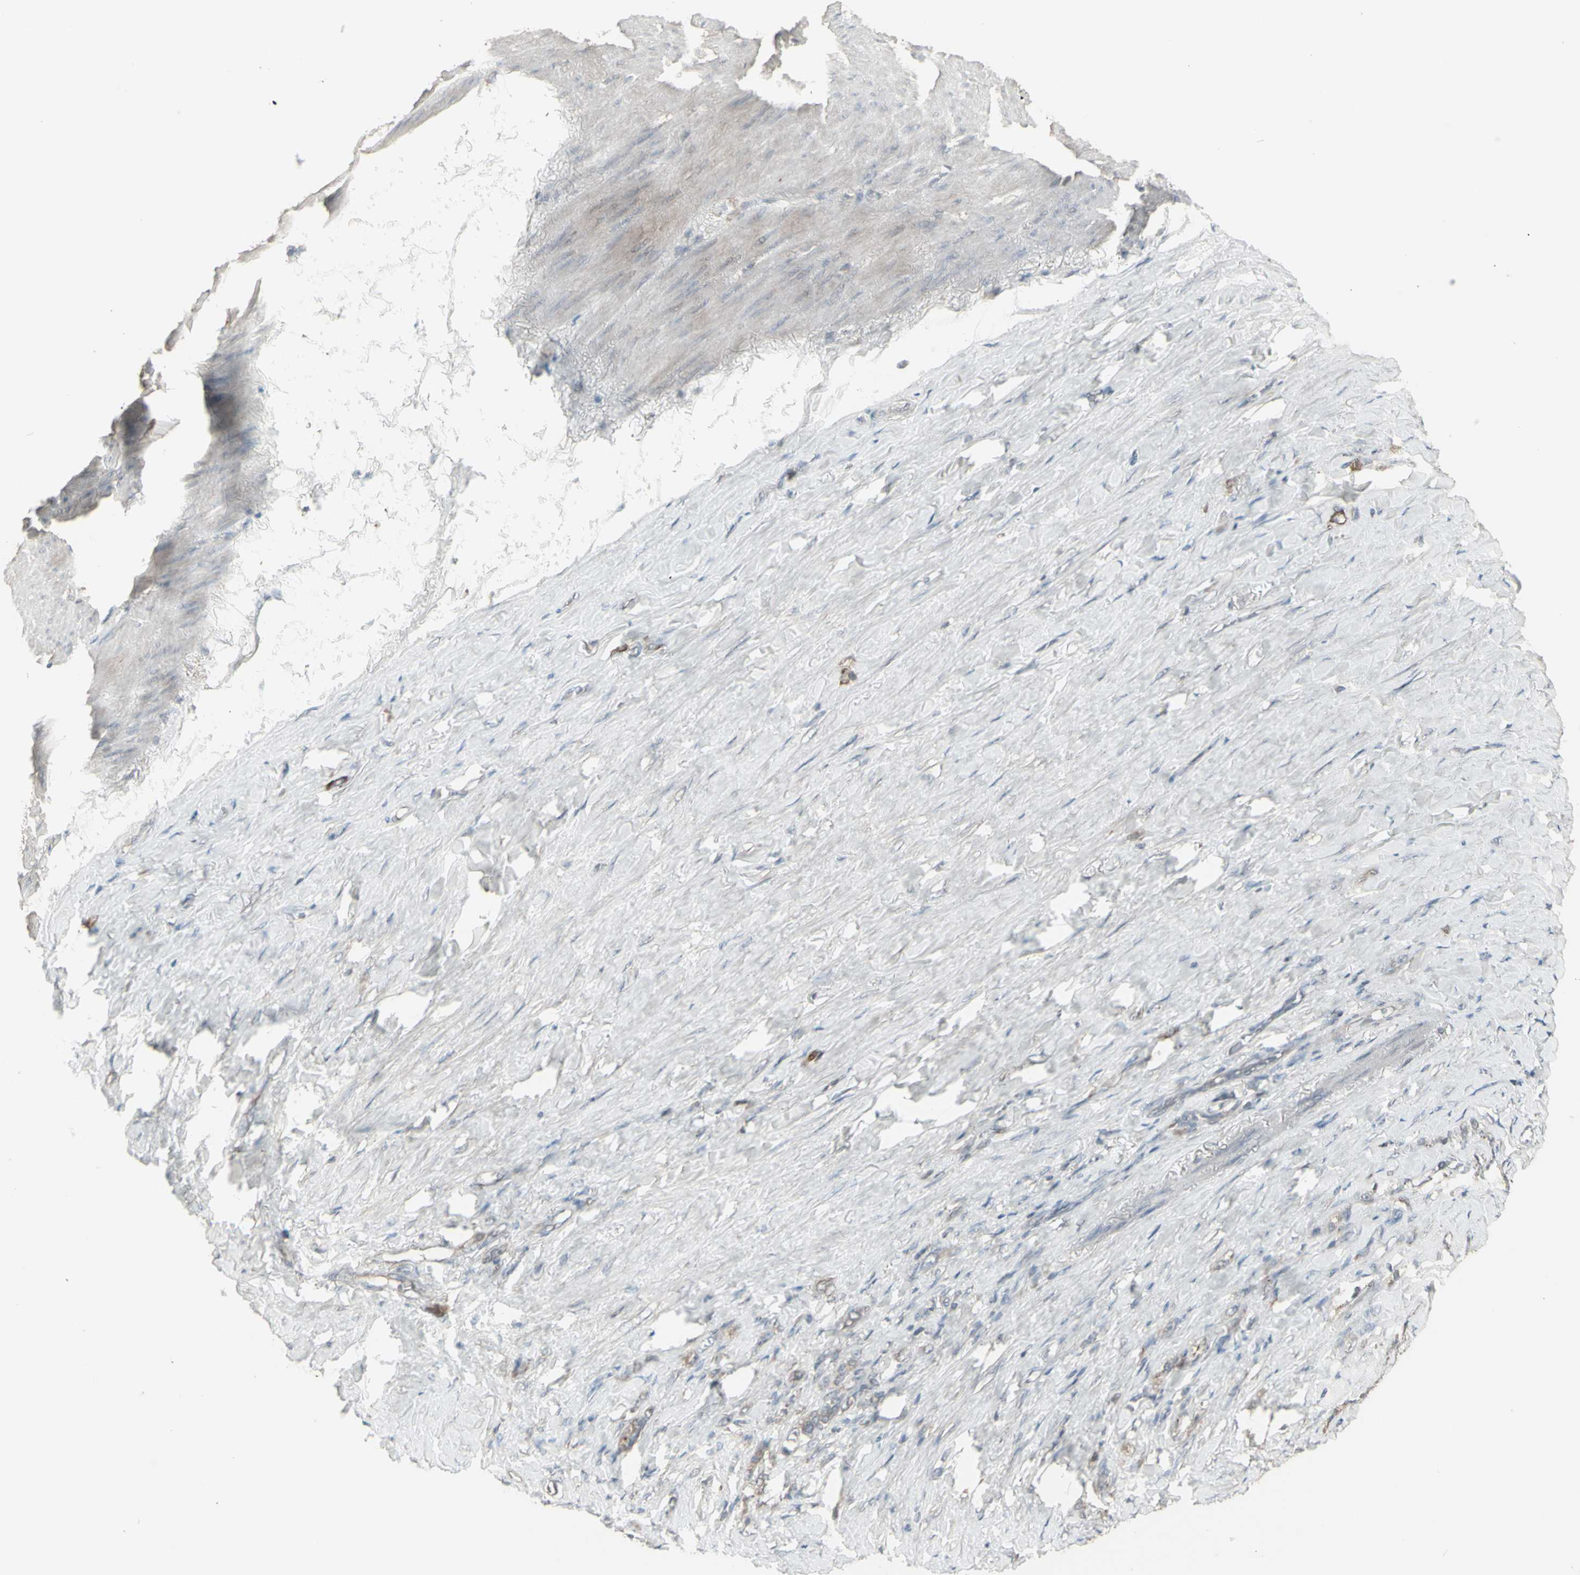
{"staining": {"intensity": "weak", "quantity": ">75%", "location": "cytoplasmic/membranous"}, "tissue": "stomach cancer", "cell_type": "Tumor cells", "image_type": "cancer", "snomed": [{"axis": "morphology", "description": "Adenocarcinoma, NOS"}, {"axis": "topography", "description": "Stomach"}], "caption": "Immunohistochemical staining of human adenocarcinoma (stomach) exhibits weak cytoplasmic/membranous protein positivity in about >75% of tumor cells.", "gene": "CSK", "patient": {"sex": "male", "age": 82}}